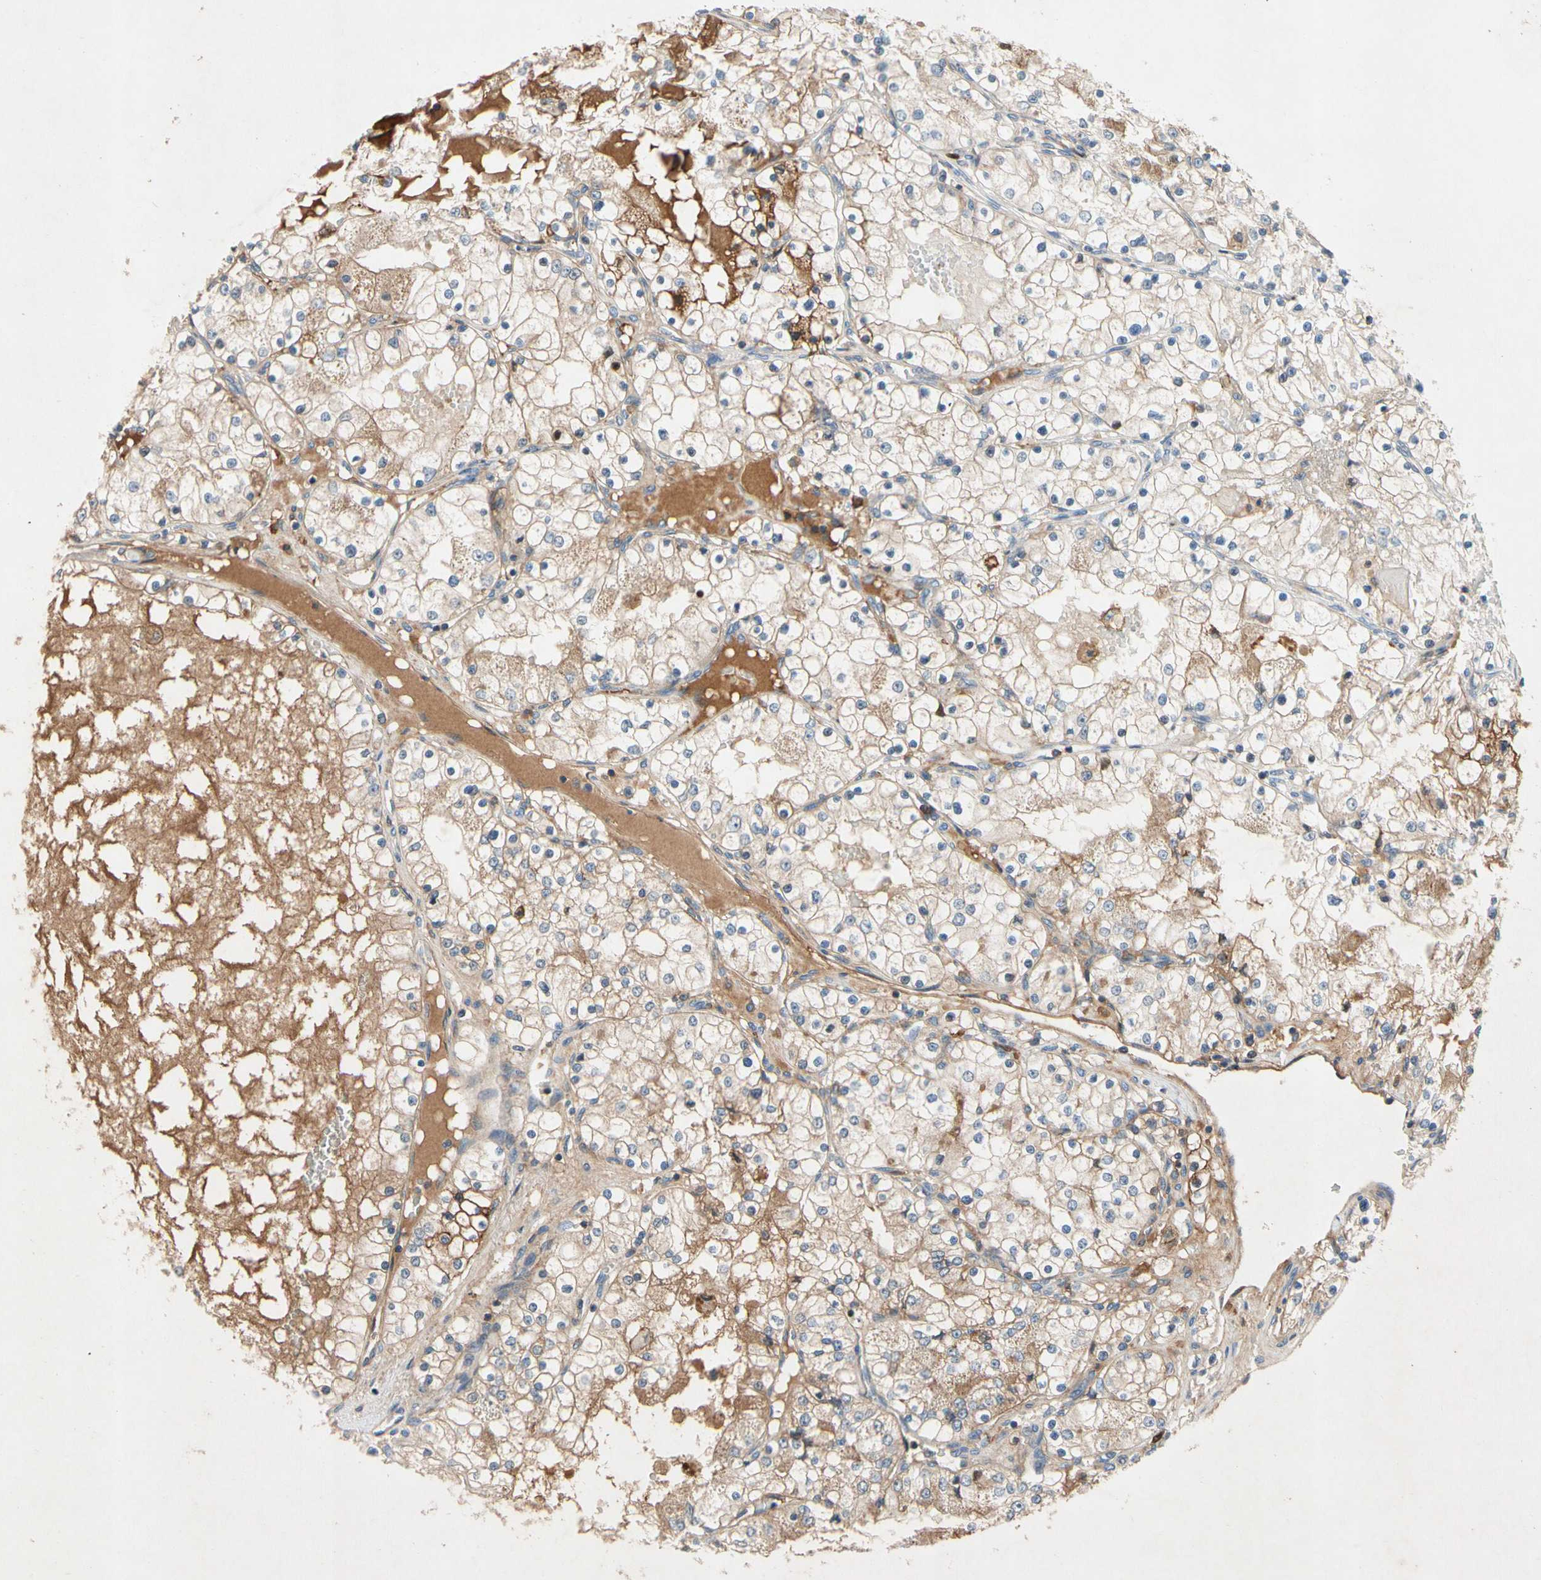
{"staining": {"intensity": "moderate", "quantity": "25%-75%", "location": "cytoplasmic/membranous"}, "tissue": "renal cancer", "cell_type": "Tumor cells", "image_type": "cancer", "snomed": [{"axis": "morphology", "description": "Adenocarcinoma, NOS"}, {"axis": "topography", "description": "Kidney"}], "caption": "Protein expression analysis of adenocarcinoma (renal) exhibits moderate cytoplasmic/membranous expression in approximately 25%-75% of tumor cells. (Stains: DAB (3,3'-diaminobenzidine) in brown, nuclei in blue, Microscopy: brightfield microscopy at high magnification).", "gene": "NDFIP2", "patient": {"sex": "male", "age": 68}}